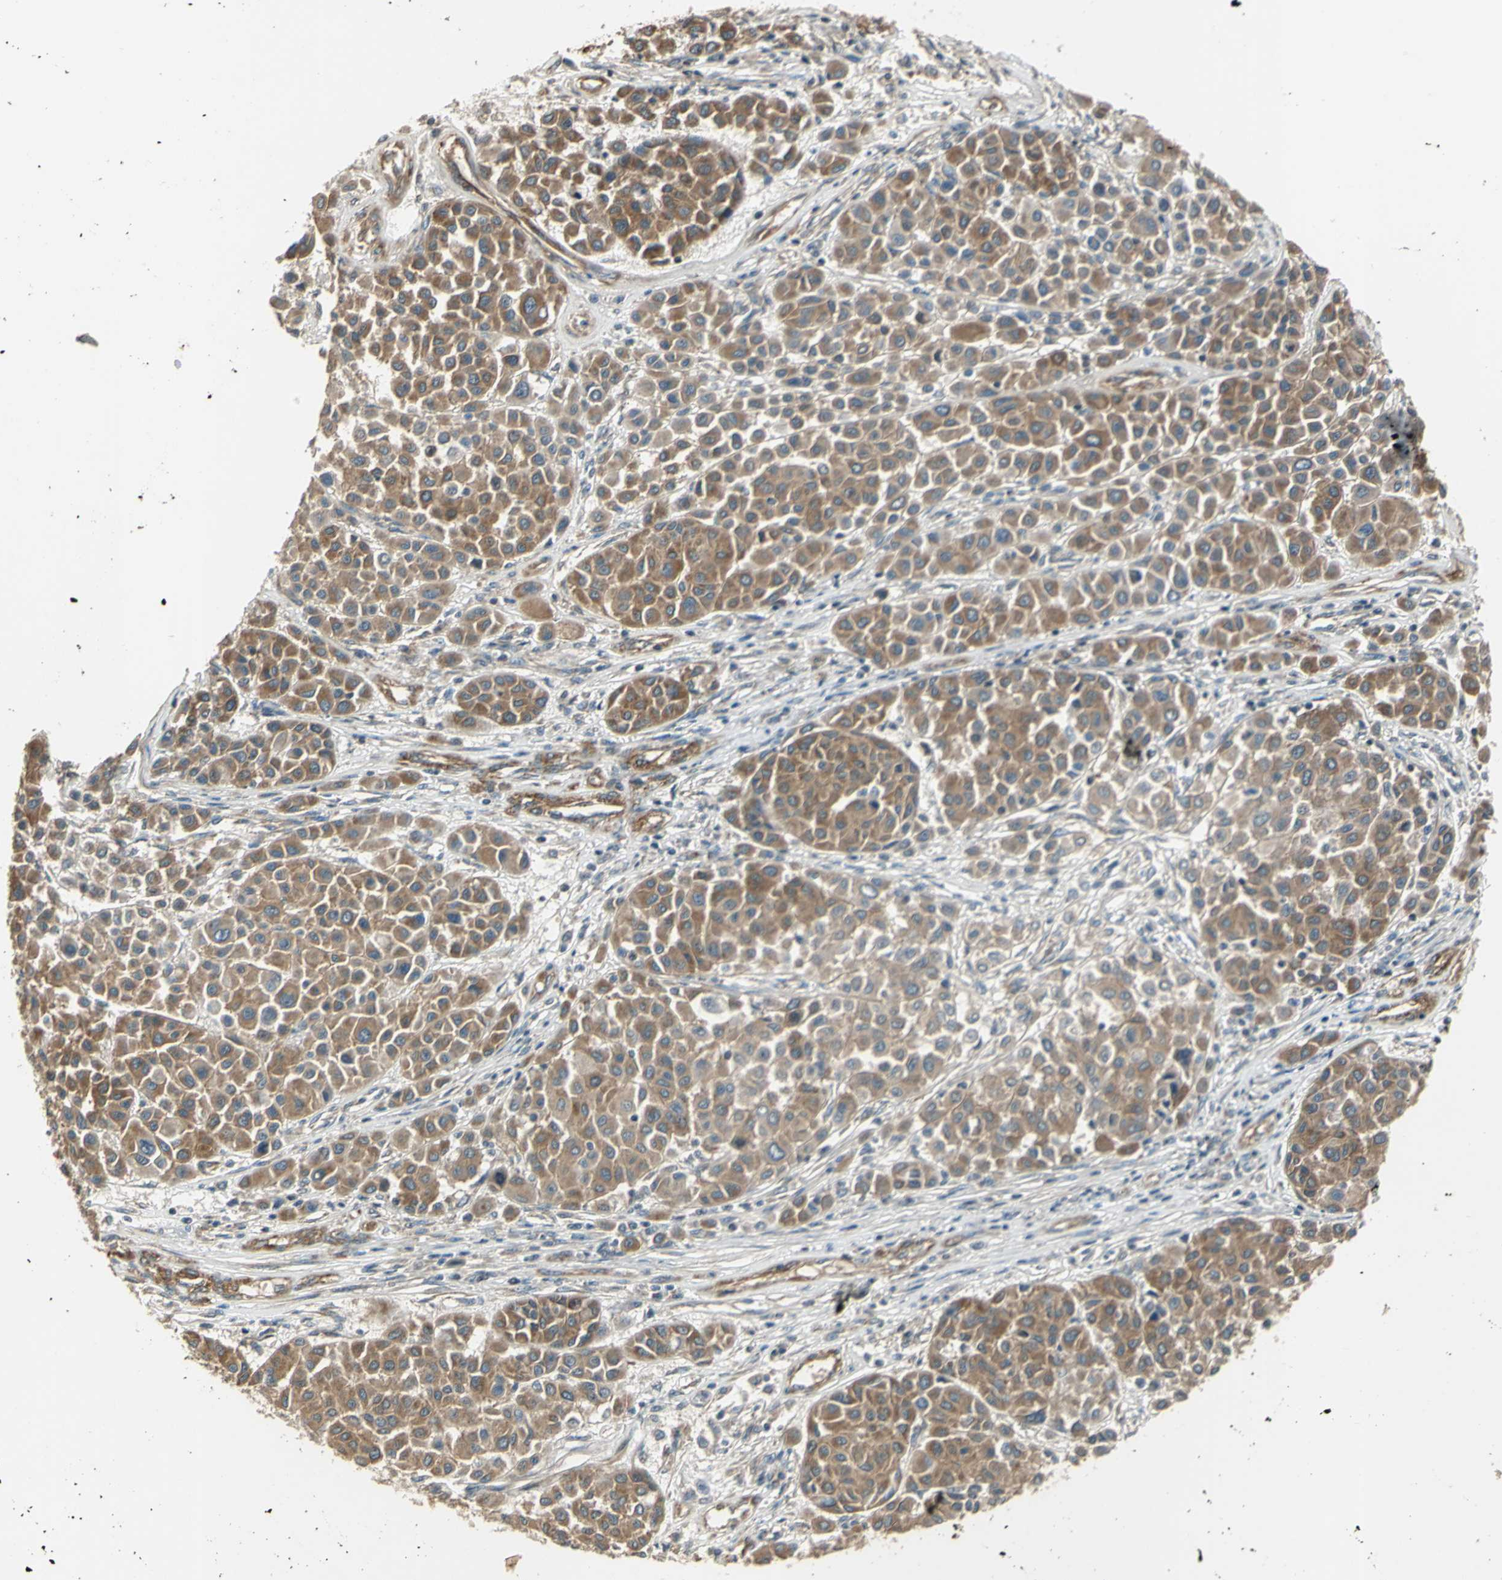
{"staining": {"intensity": "moderate", "quantity": ">75%", "location": "cytoplasmic/membranous"}, "tissue": "melanoma", "cell_type": "Tumor cells", "image_type": "cancer", "snomed": [{"axis": "morphology", "description": "Malignant melanoma, Metastatic site"}, {"axis": "topography", "description": "Soft tissue"}], "caption": "This is a histology image of immunohistochemistry staining of melanoma, which shows moderate positivity in the cytoplasmic/membranous of tumor cells.", "gene": "EFNB2", "patient": {"sex": "male", "age": 41}}